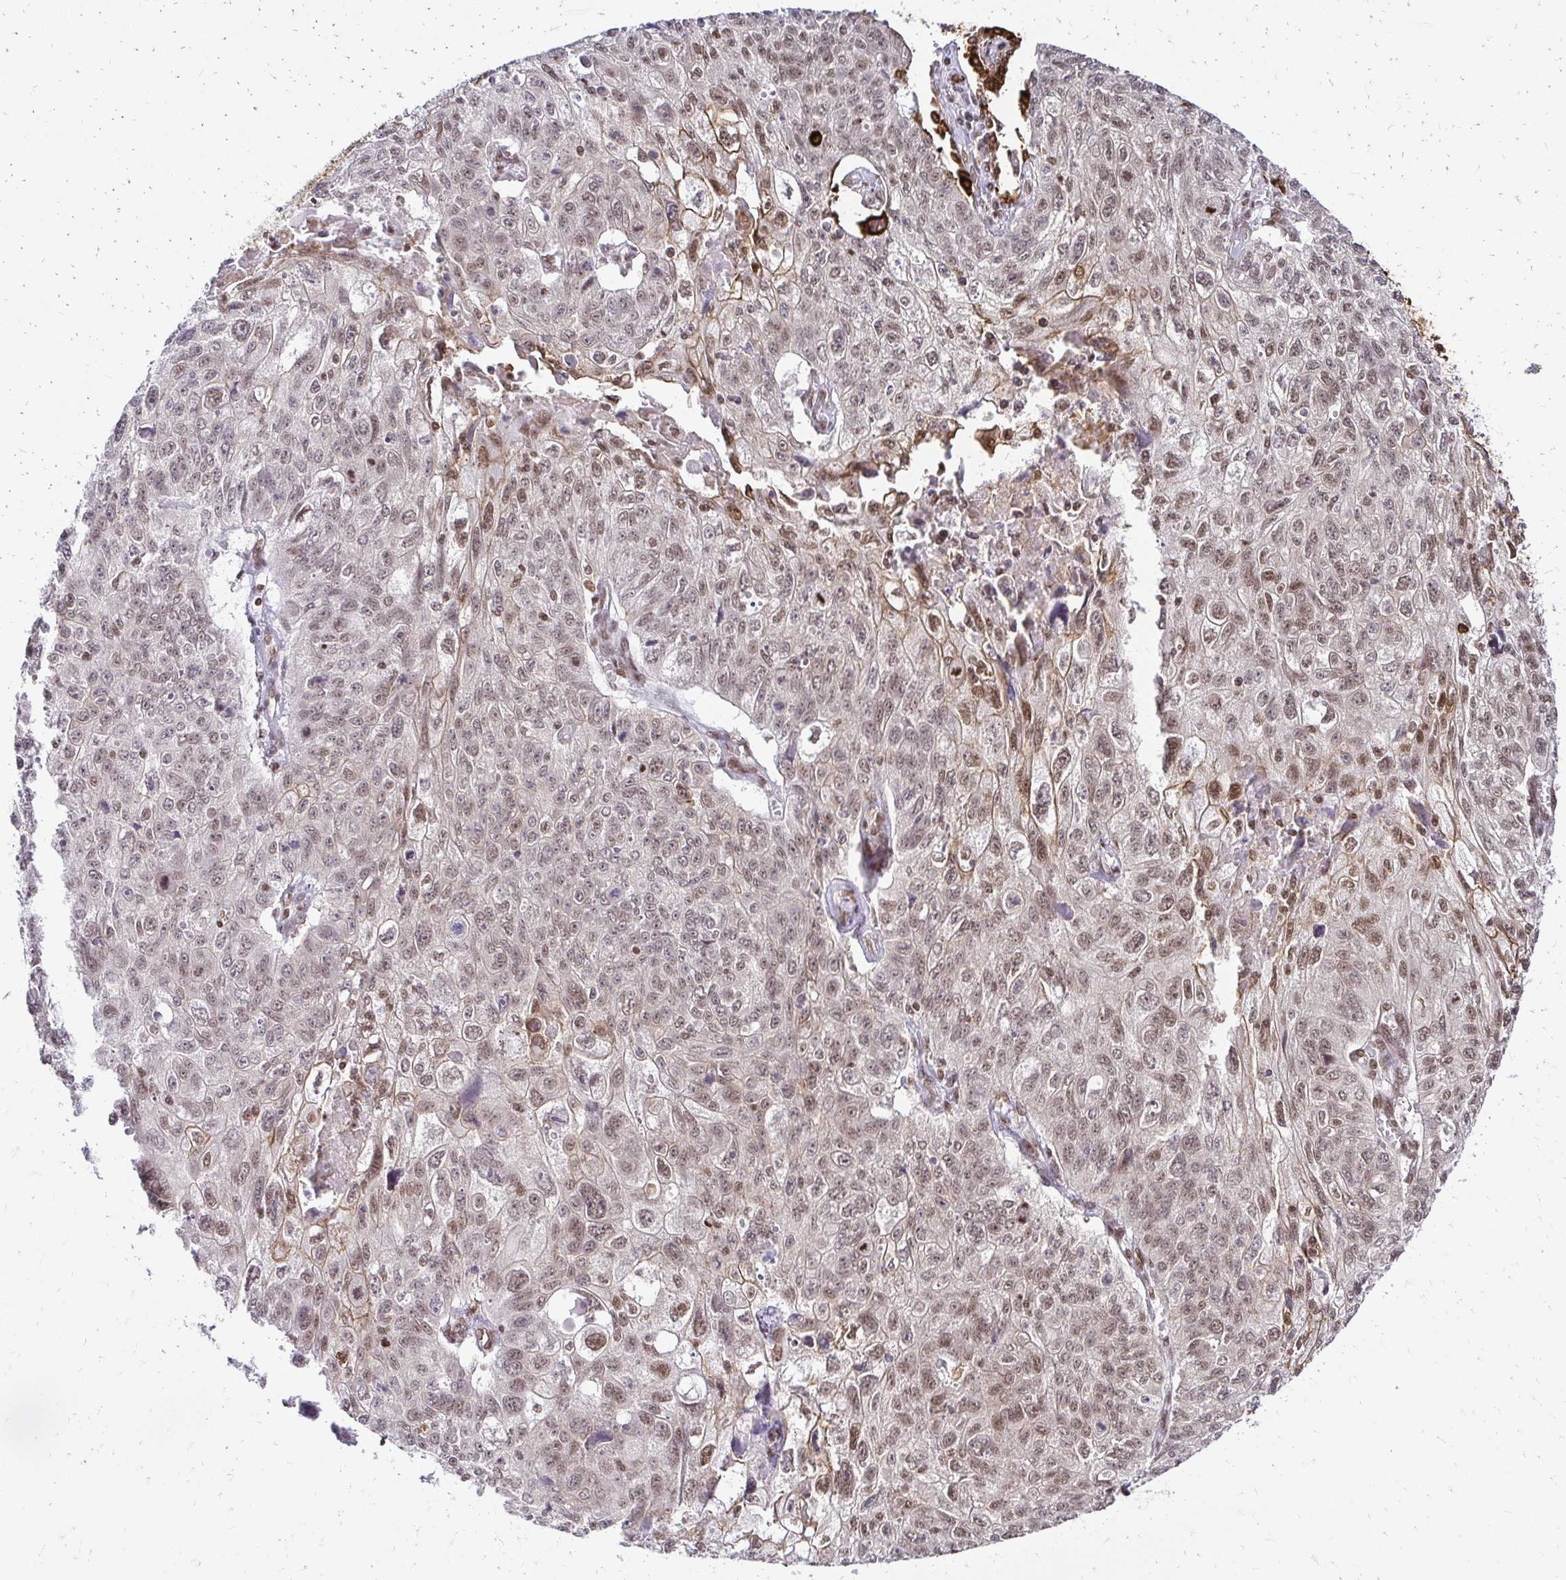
{"staining": {"intensity": "weak", "quantity": "25%-75%", "location": "nuclear"}, "tissue": "lung cancer", "cell_type": "Tumor cells", "image_type": "cancer", "snomed": [{"axis": "morphology", "description": "Normal morphology"}, {"axis": "morphology", "description": "Aneuploidy"}, {"axis": "morphology", "description": "Squamous cell carcinoma, NOS"}, {"axis": "topography", "description": "Lymph node"}, {"axis": "topography", "description": "Lung"}], "caption": "Immunohistochemistry (IHC) image of aneuploidy (lung) stained for a protein (brown), which displays low levels of weak nuclear positivity in about 25%-75% of tumor cells.", "gene": "GLYR1", "patient": {"sex": "female", "age": 76}}